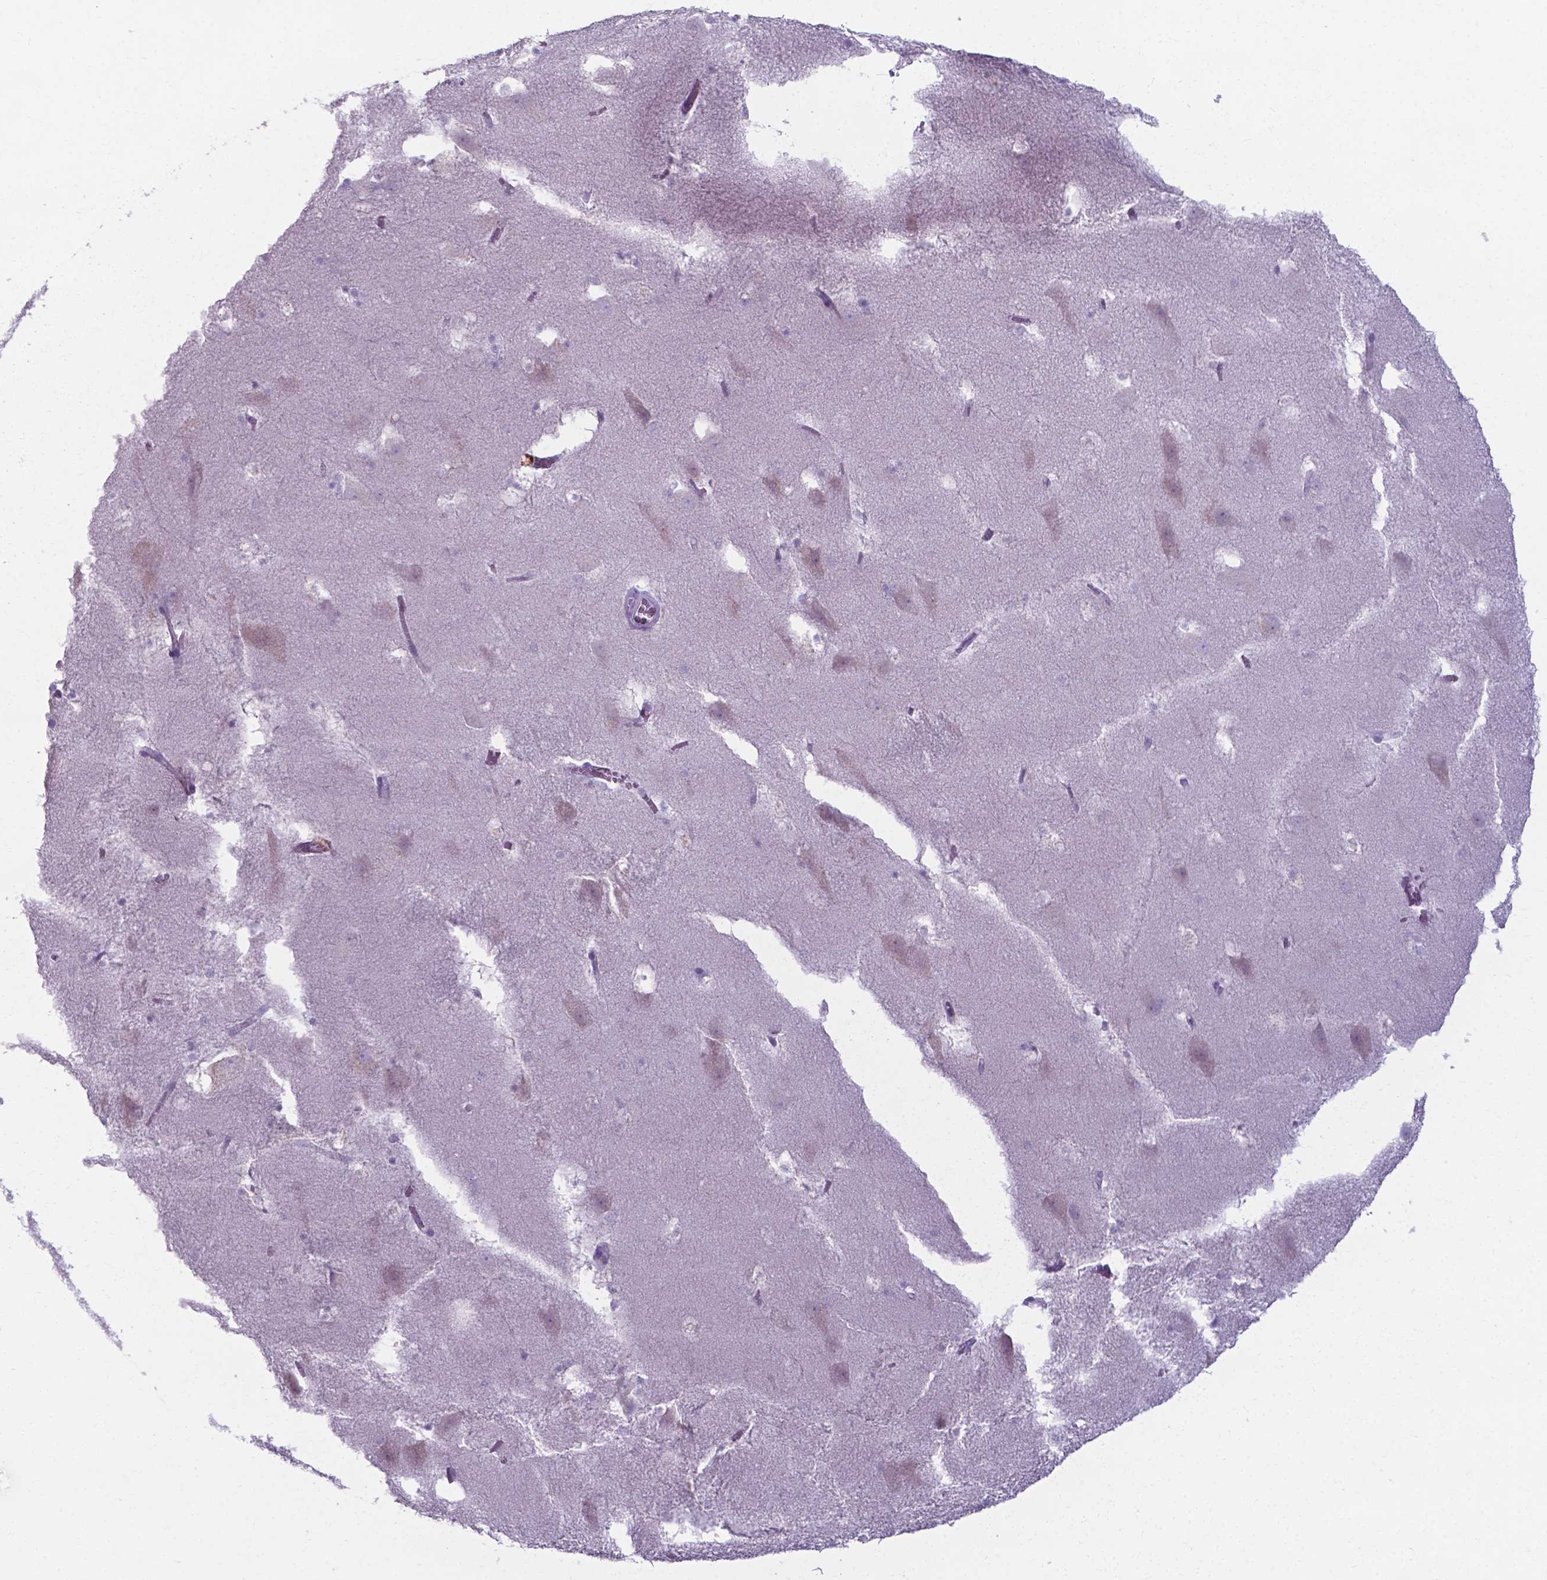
{"staining": {"intensity": "negative", "quantity": "none", "location": "none"}, "tissue": "hippocampus", "cell_type": "Glial cells", "image_type": "normal", "snomed": [{"axis": "morphology", "description": "Normal tissue, NOS"}, {"axis": "topography", "description": "Hippocampus"}], "caption": "The micrograph displays no significant positivity in glial cells of hippocampus.", "gene": "AP5B1", "patient": {"sex": "male", "age": 45}}